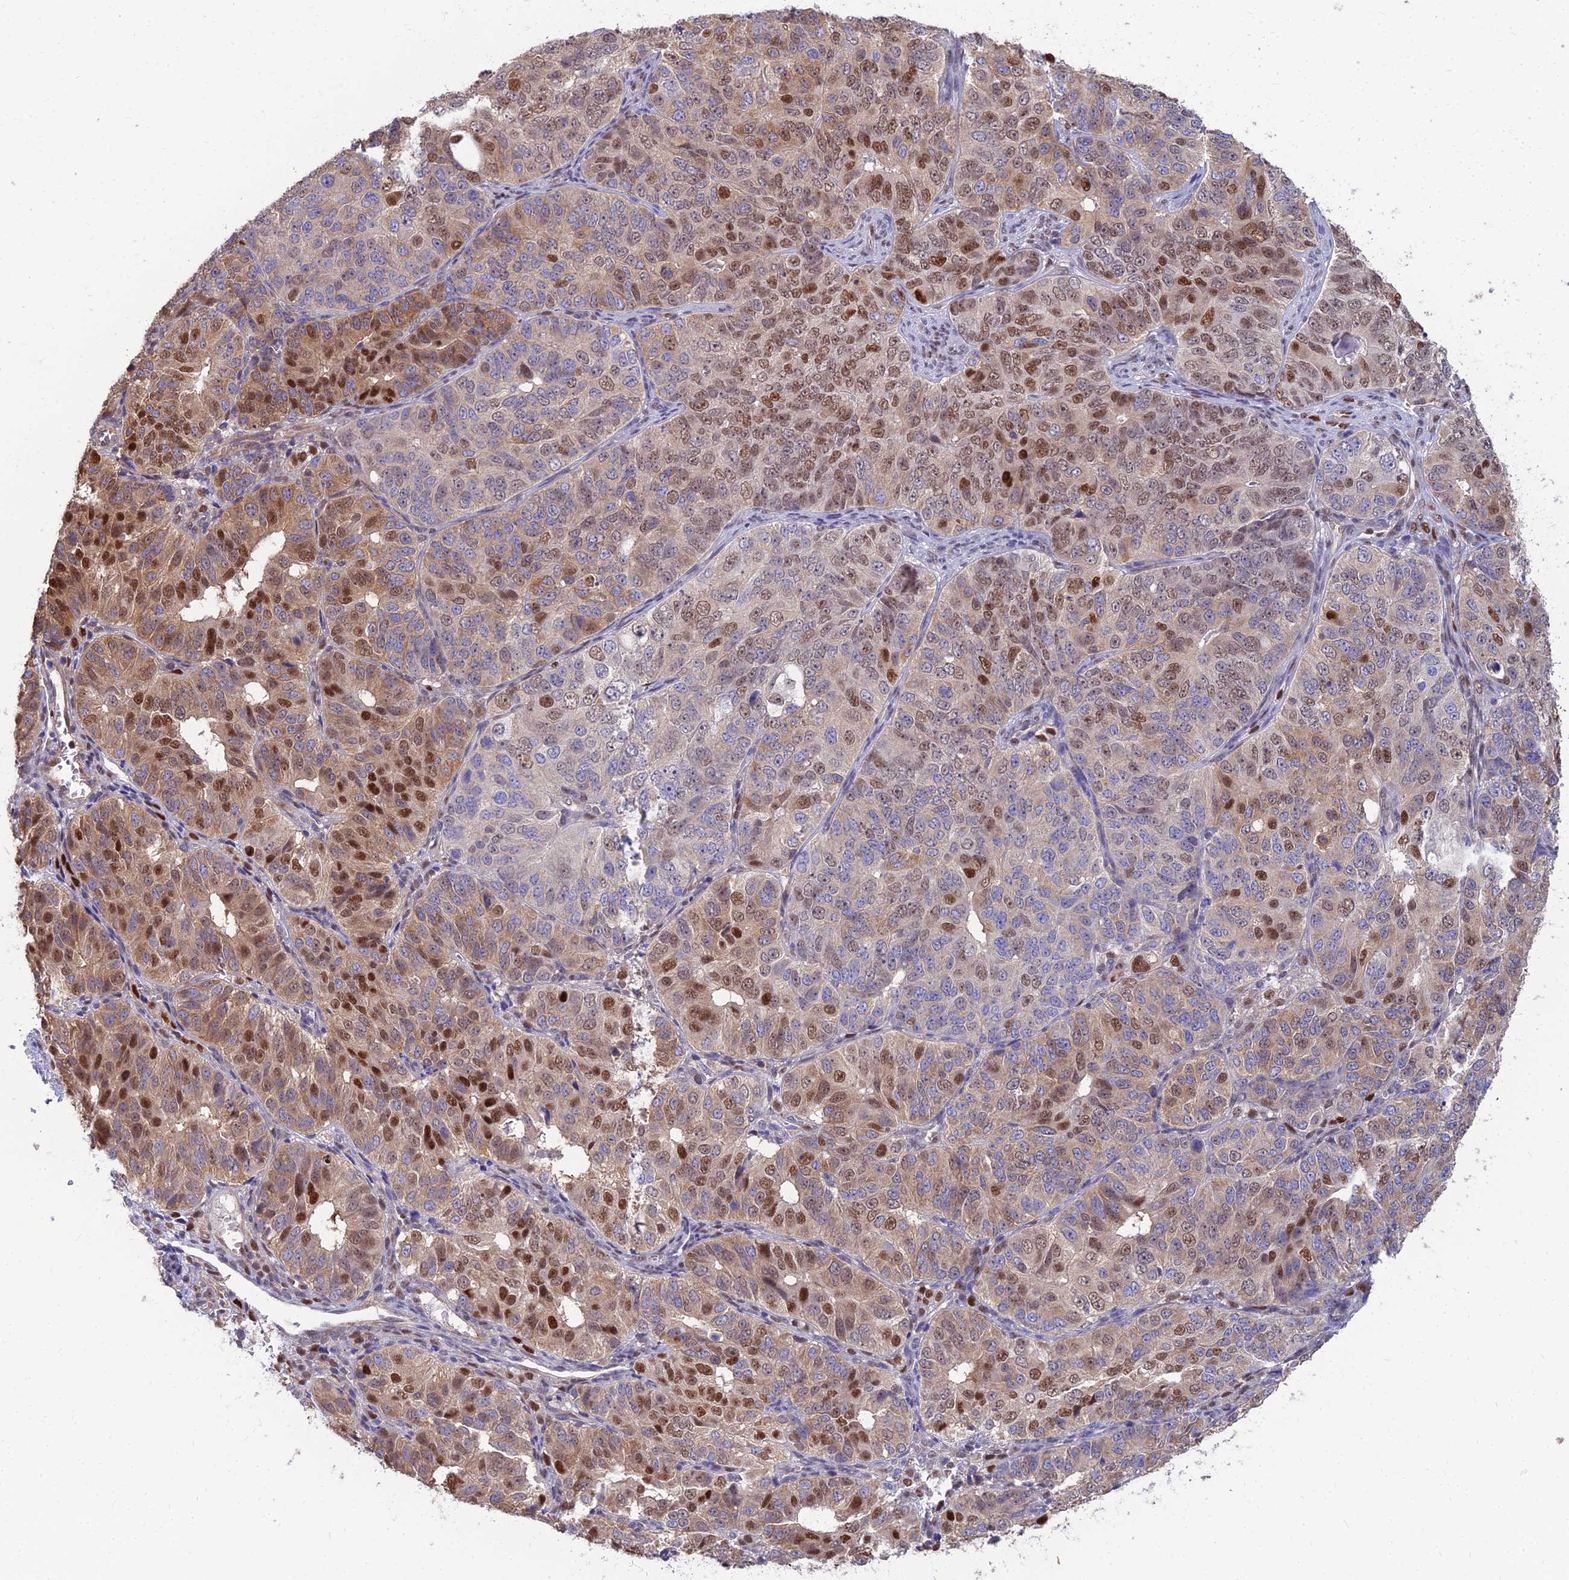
{"staining": {"intensity": "moderate", "quantity": "25%-75%", "location": "cytoplasmic/membranous,nuclear"}, "tissue": "ovarian cancer", "cell_type": "Tumor cells", "image_type": "cancer", "snomed": [{"axis": "morphology", "description": "Carcinoma, endometroid"}, {"axis": "topography", "description": "Ovary"}], "caption": "Protein expression analysis of human ovarian endometroid carcinoma reveals moderate cytoplasmic/membranous and nuclear staining in about 25%-75% of tumor cells. (DAB IHC, brown staining for protein, blue staining for nuclei).", "gene": "DNPEP", "patient": {"sex": "female", "age": 51}}